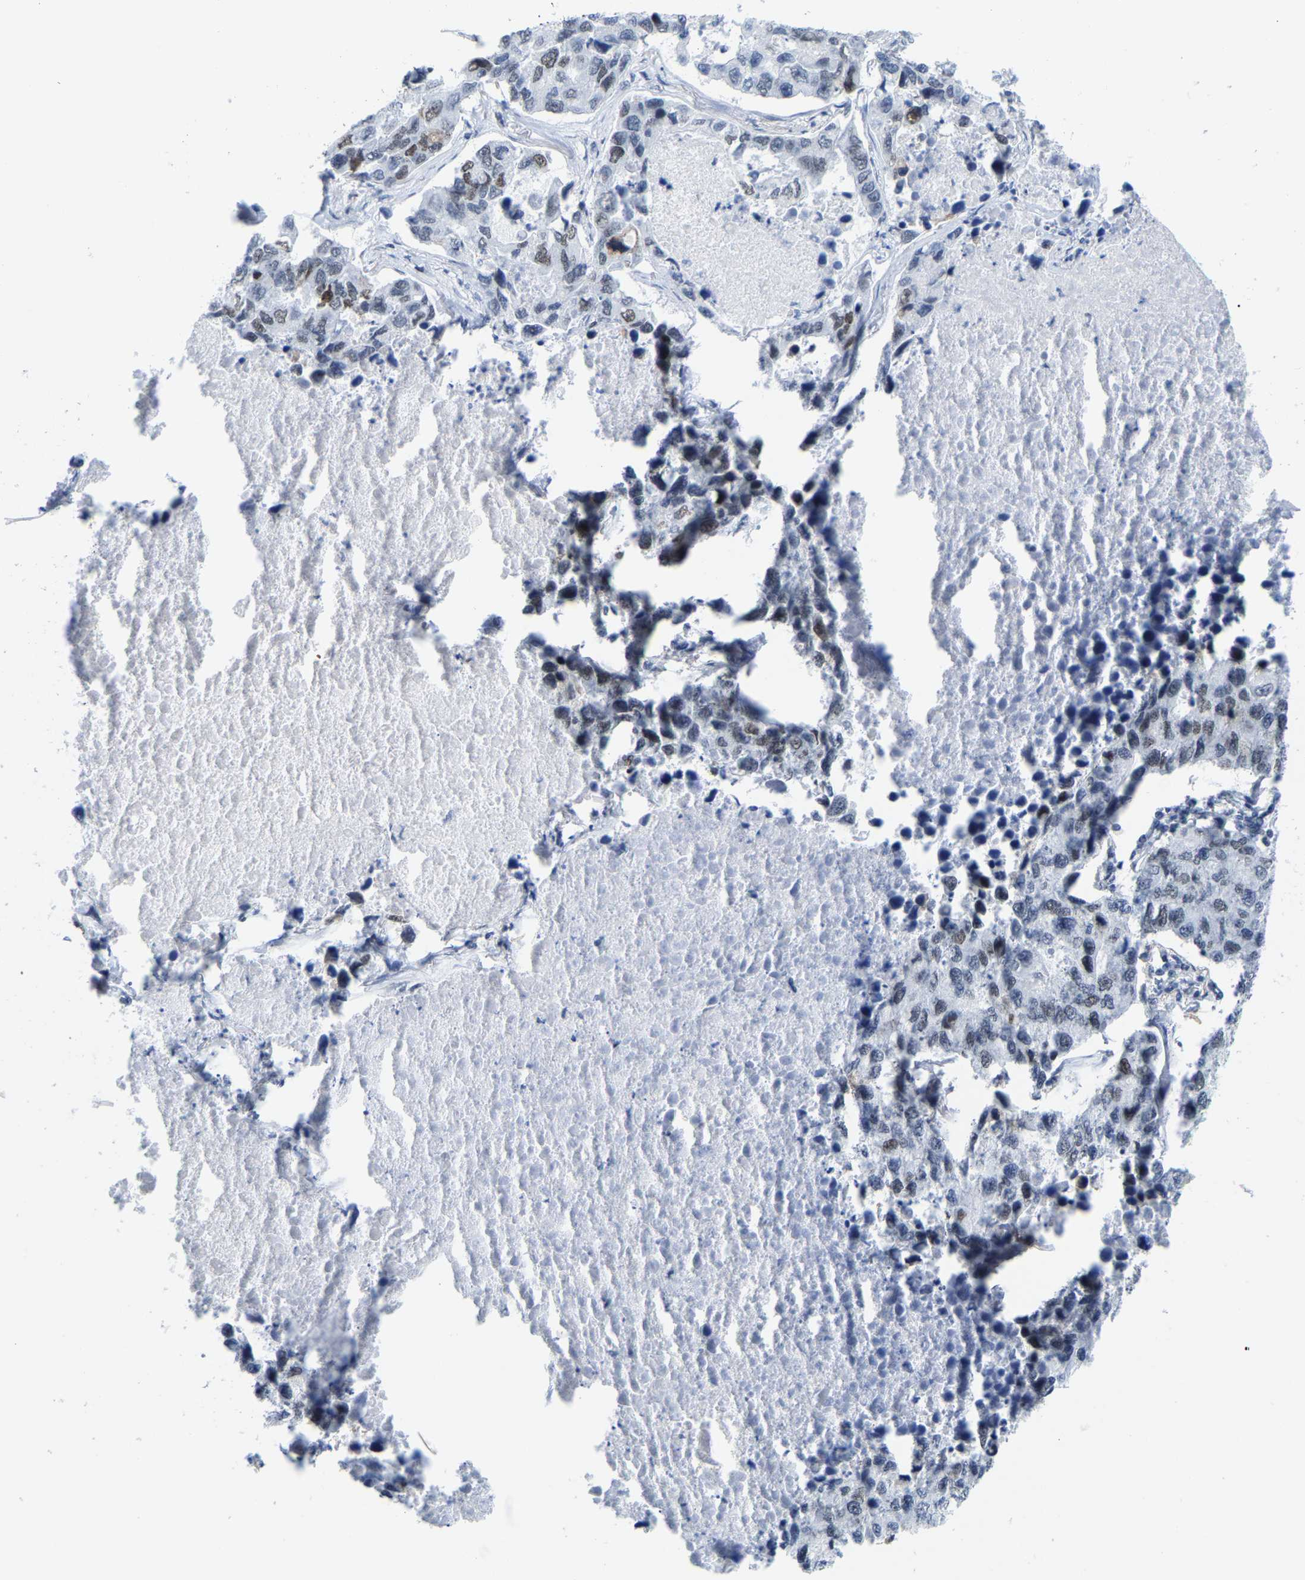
{"staining": {"intensity": "weak", "quantity": "<25%", "location": "nuclear"}, "tissue": "lung cancer", "cell_type": "Tumor cells", "image_type": "cancer", "snomed": [{"axis": "morphology", "description": "Adenocarcinoma, NOS"}, {"axis": "topography", "description": "Lung"}], "caption": "An IHC photomicrograph of lung cancer is shown. There is no staining in tumor cells of lung cancer.", "gene": "FAM180A", "patient": {"sex": "male", "age": 64}}